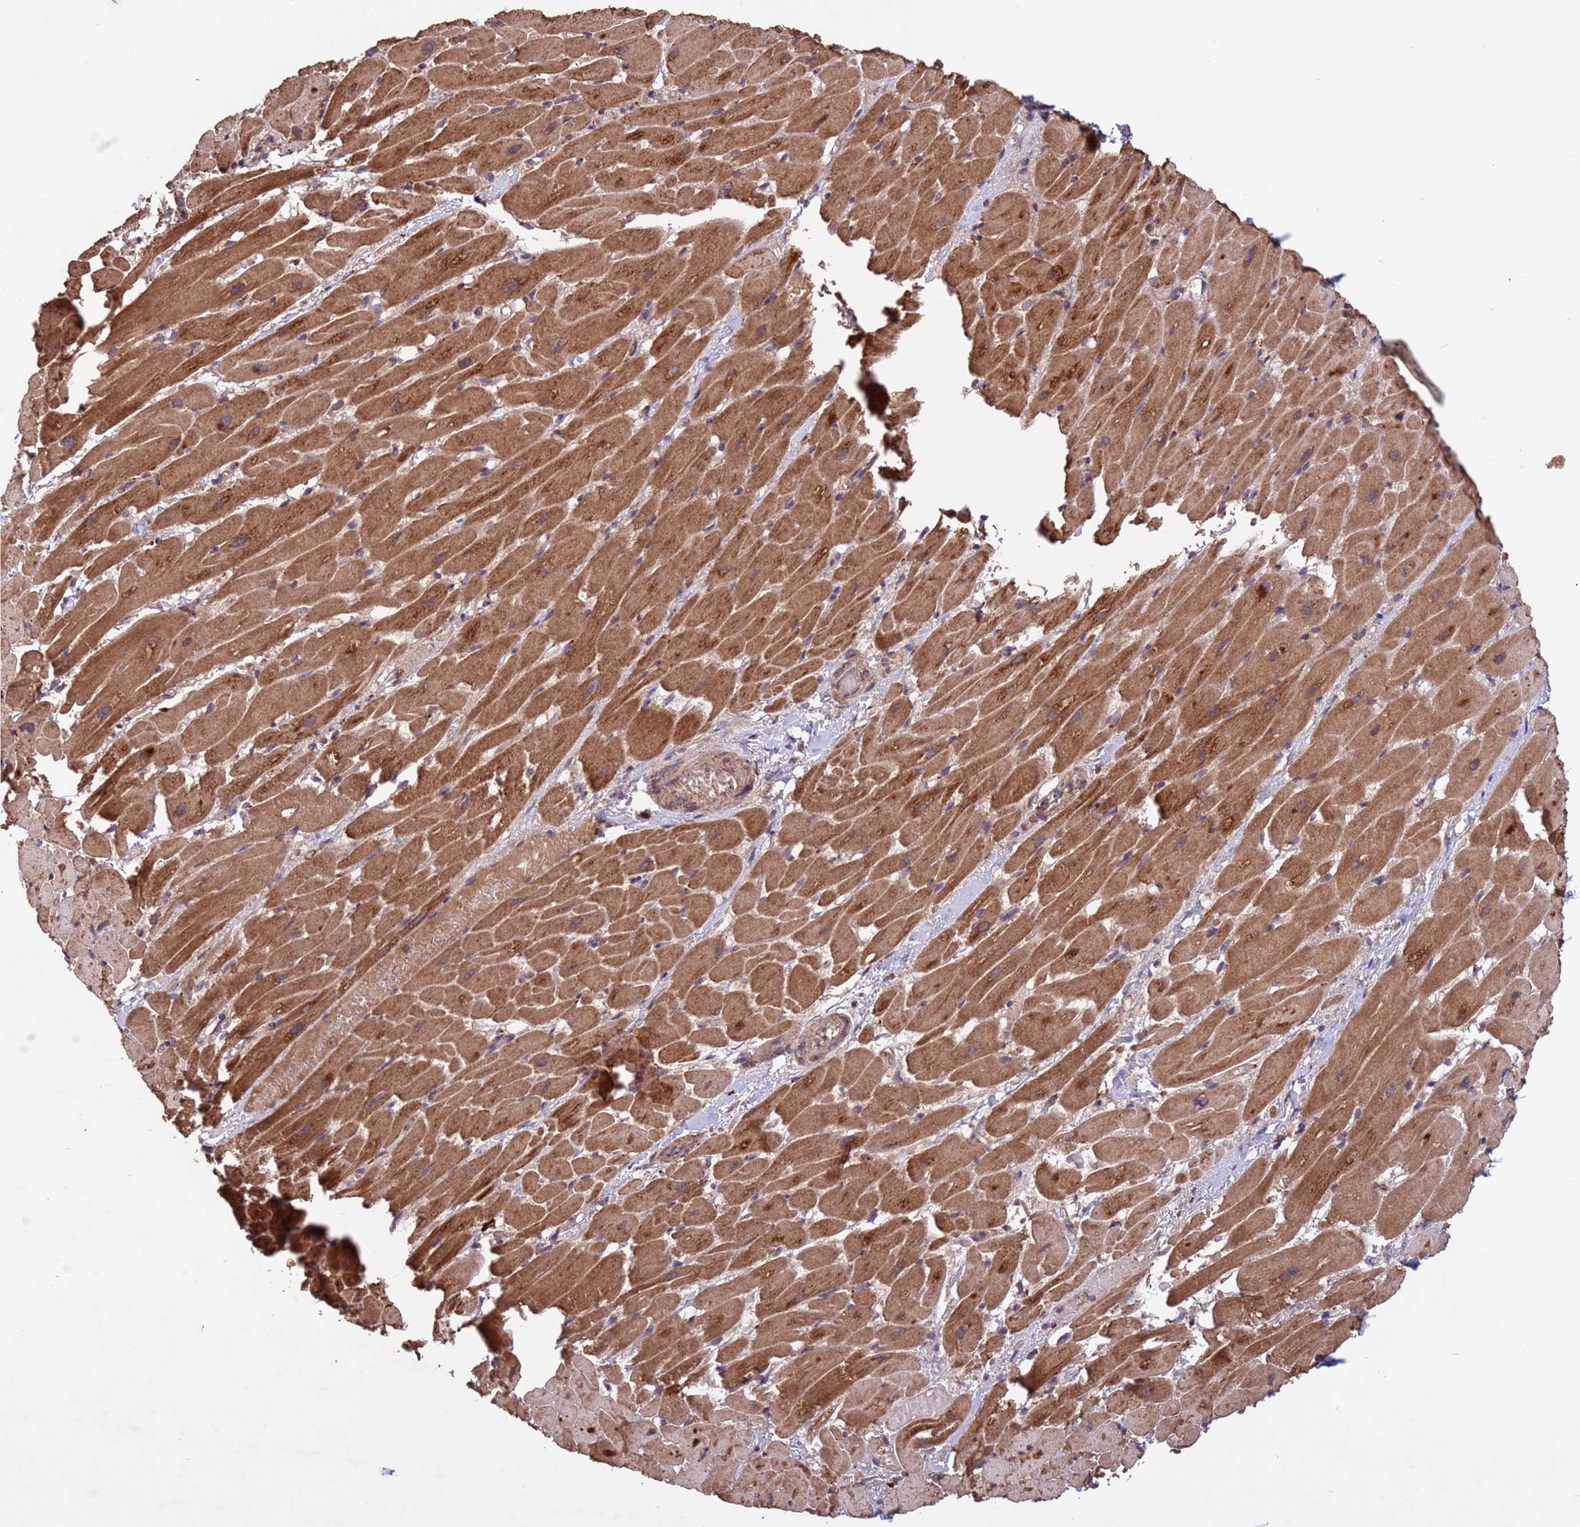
{"staining": {"intensity": "moderate", "quantity": ">75%", "location": "cytoplasmic/membranous"}, "tissue": "heart muscle", "cell_type": "Cardiomyocytes", "image_type": "normal", "snomed": [{"axis": "morphology", "description": "Normal tissue, NOS"}, {"axis": "topography", "description": "Heart"}], "caption": "A medium amount of moderate cytoplasmic/membranous positivity is appreciated in about >75% of cardiomyocytes in normal heart muscle. The staining was performed using DAB (3,3'-diaminobenzidine) to visualize the protein expression in brown, while the nuclei were stained in blue with hematoxylin (Magnification: 20x).", "gene": "FASTKD1", "patient": {"sex": "male", "age": 37}}